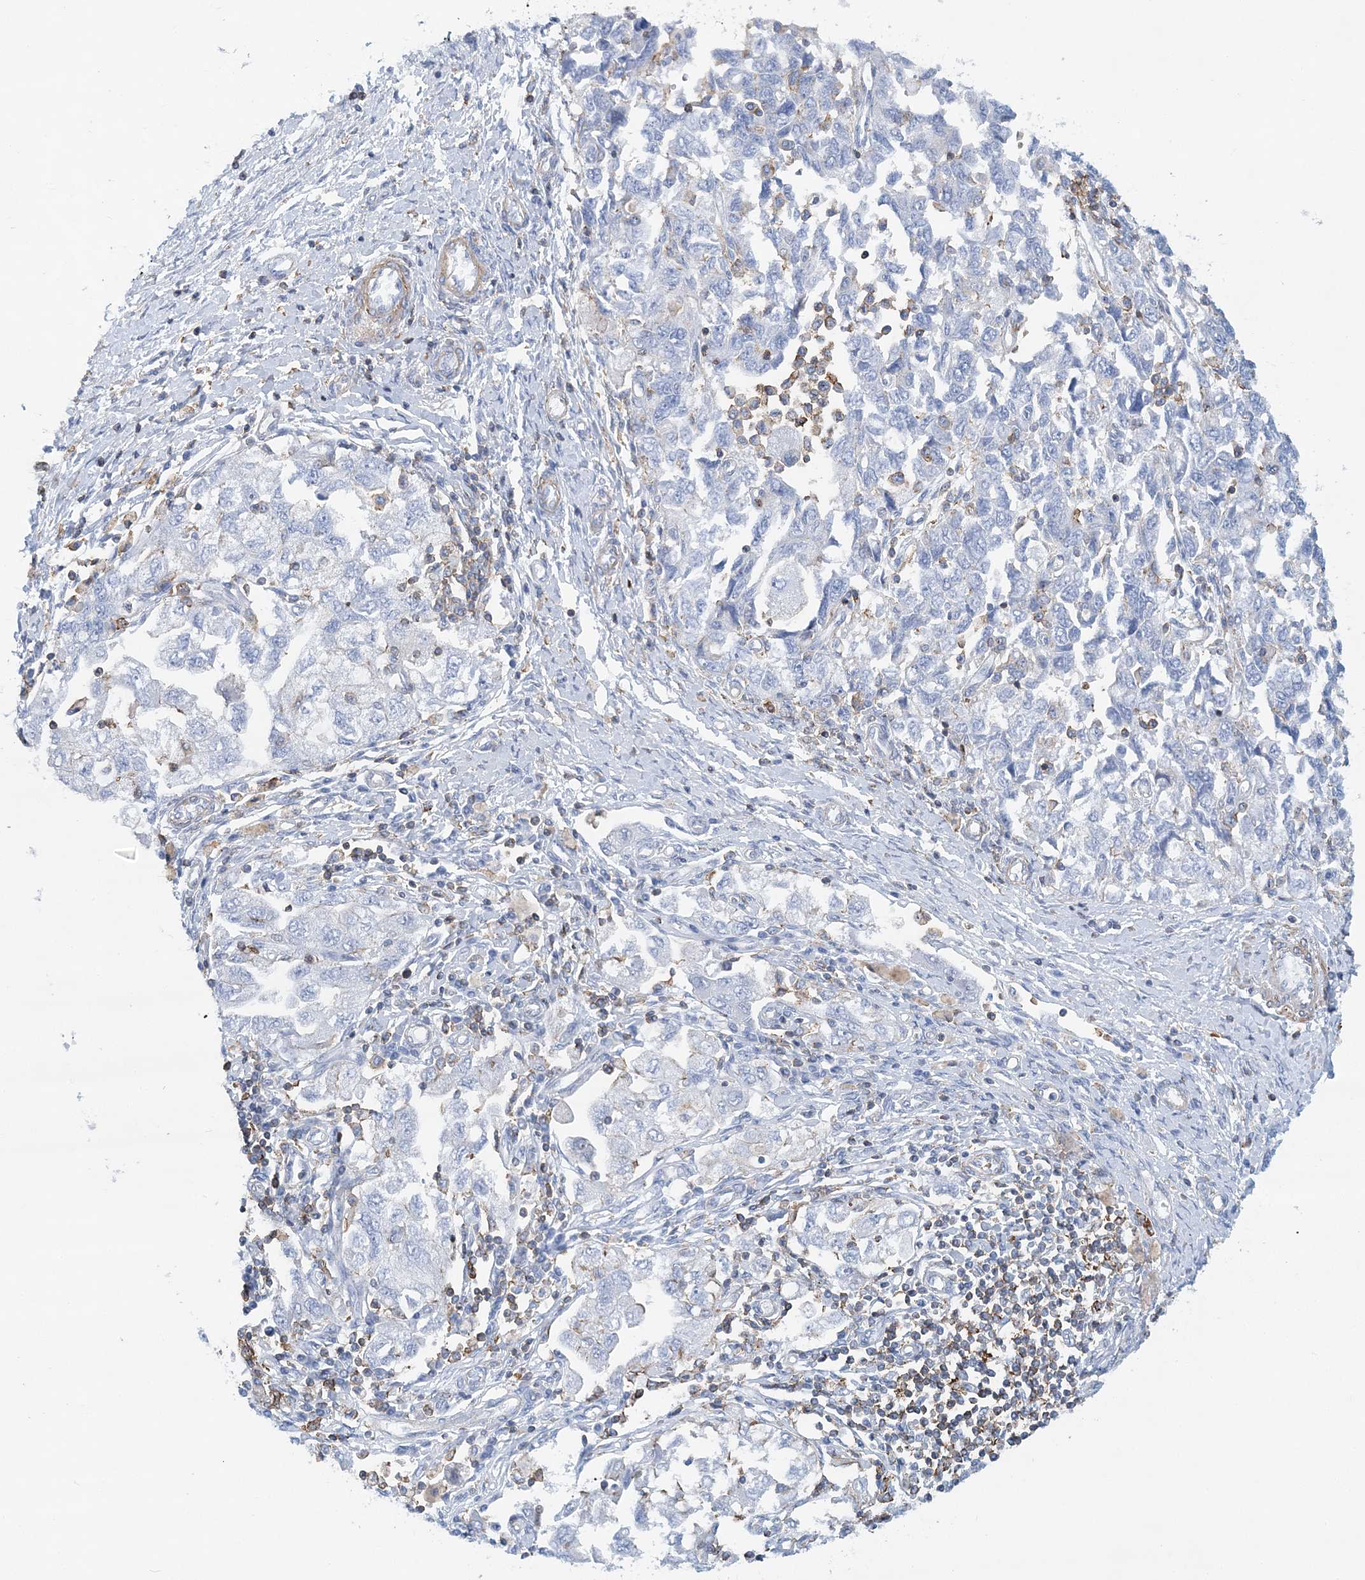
{"staining": {"intensity": "negative", "quantity": "none", "location": "none"}, "tissue": "ovarian cancer", "cell_type": "Tumor cells", "image_type": "cancer", "snomed": [{"axis": "morphology", "description": "Carcinoma, NOS"}, {"axis": "morphology", "description": "Cystadenocarcinoma, serous, NOS"}, {"axis": "topography", "description": "Ovary"}], "caption": "An immunohistochemistry (IHC) histopathology image of ovarian cancer (carcinoma) is shown. There is no staining in tumor cells of ovarian cancer (carcinoma).", "gene": "C11orf21", "patient": {"sex": "female", "age": 69}}